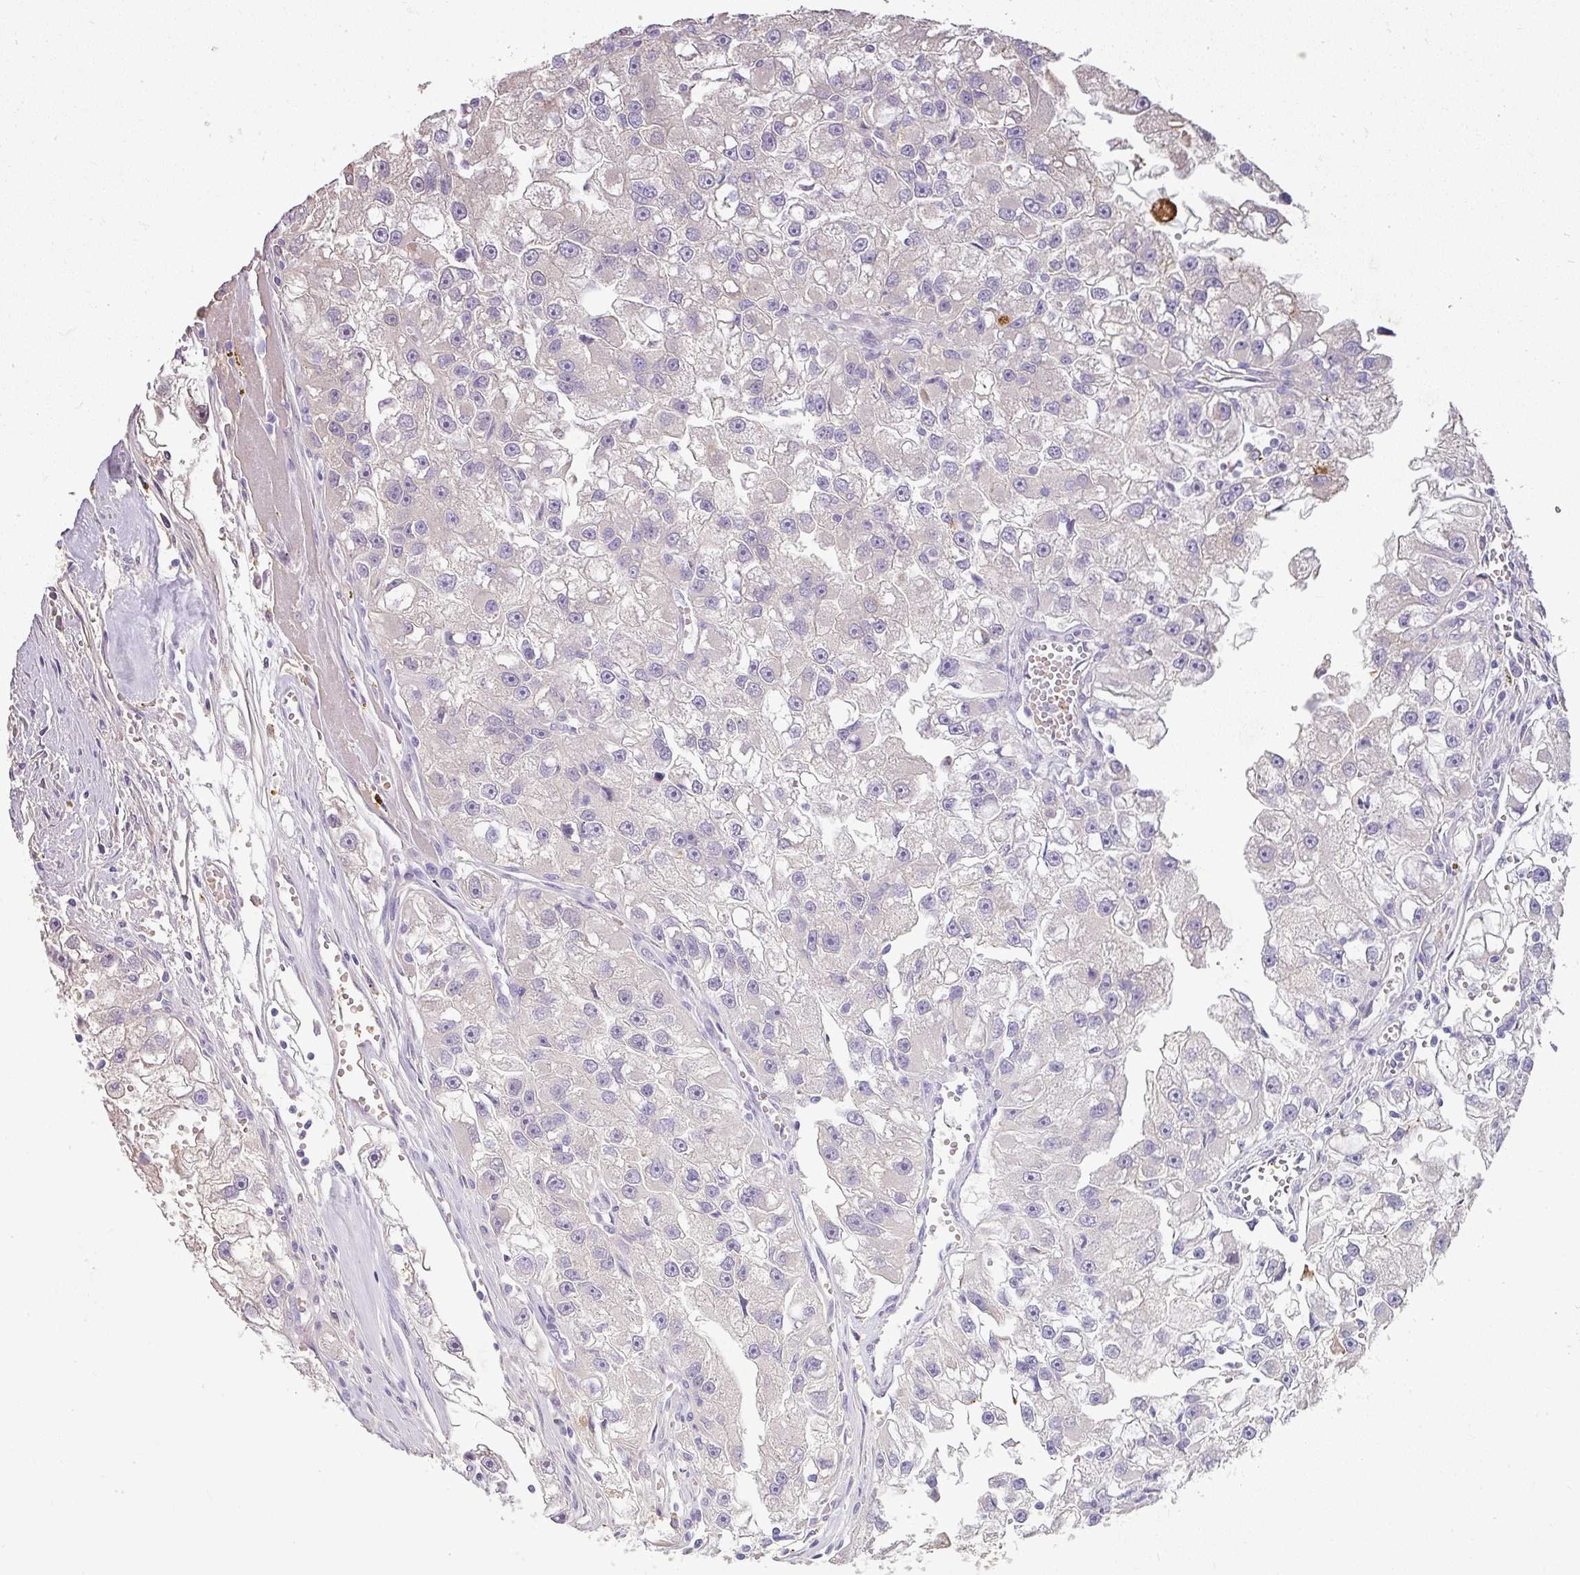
{"staining": {"intensity": "negative", "quantity": "none", "location": "none"}, "tissue": "renal cancer", "cell_type": "Tumor cells", "image_type": "cancer", "snomed": [{"axis": "morphology", "description": "Adenocarcinoma, NOS"}, {"axis": "topography", "description": "Kidney"}], "caption": "This is a micrograph of immunohistochemistry (IHC) staining of adenocarcinoma (renal), which shows no staining in tumor cells. (DAB IHC with hematoxylin counter stain).", "gene": "CCZ1", "patient": {"sex": "male", "age": 63}}